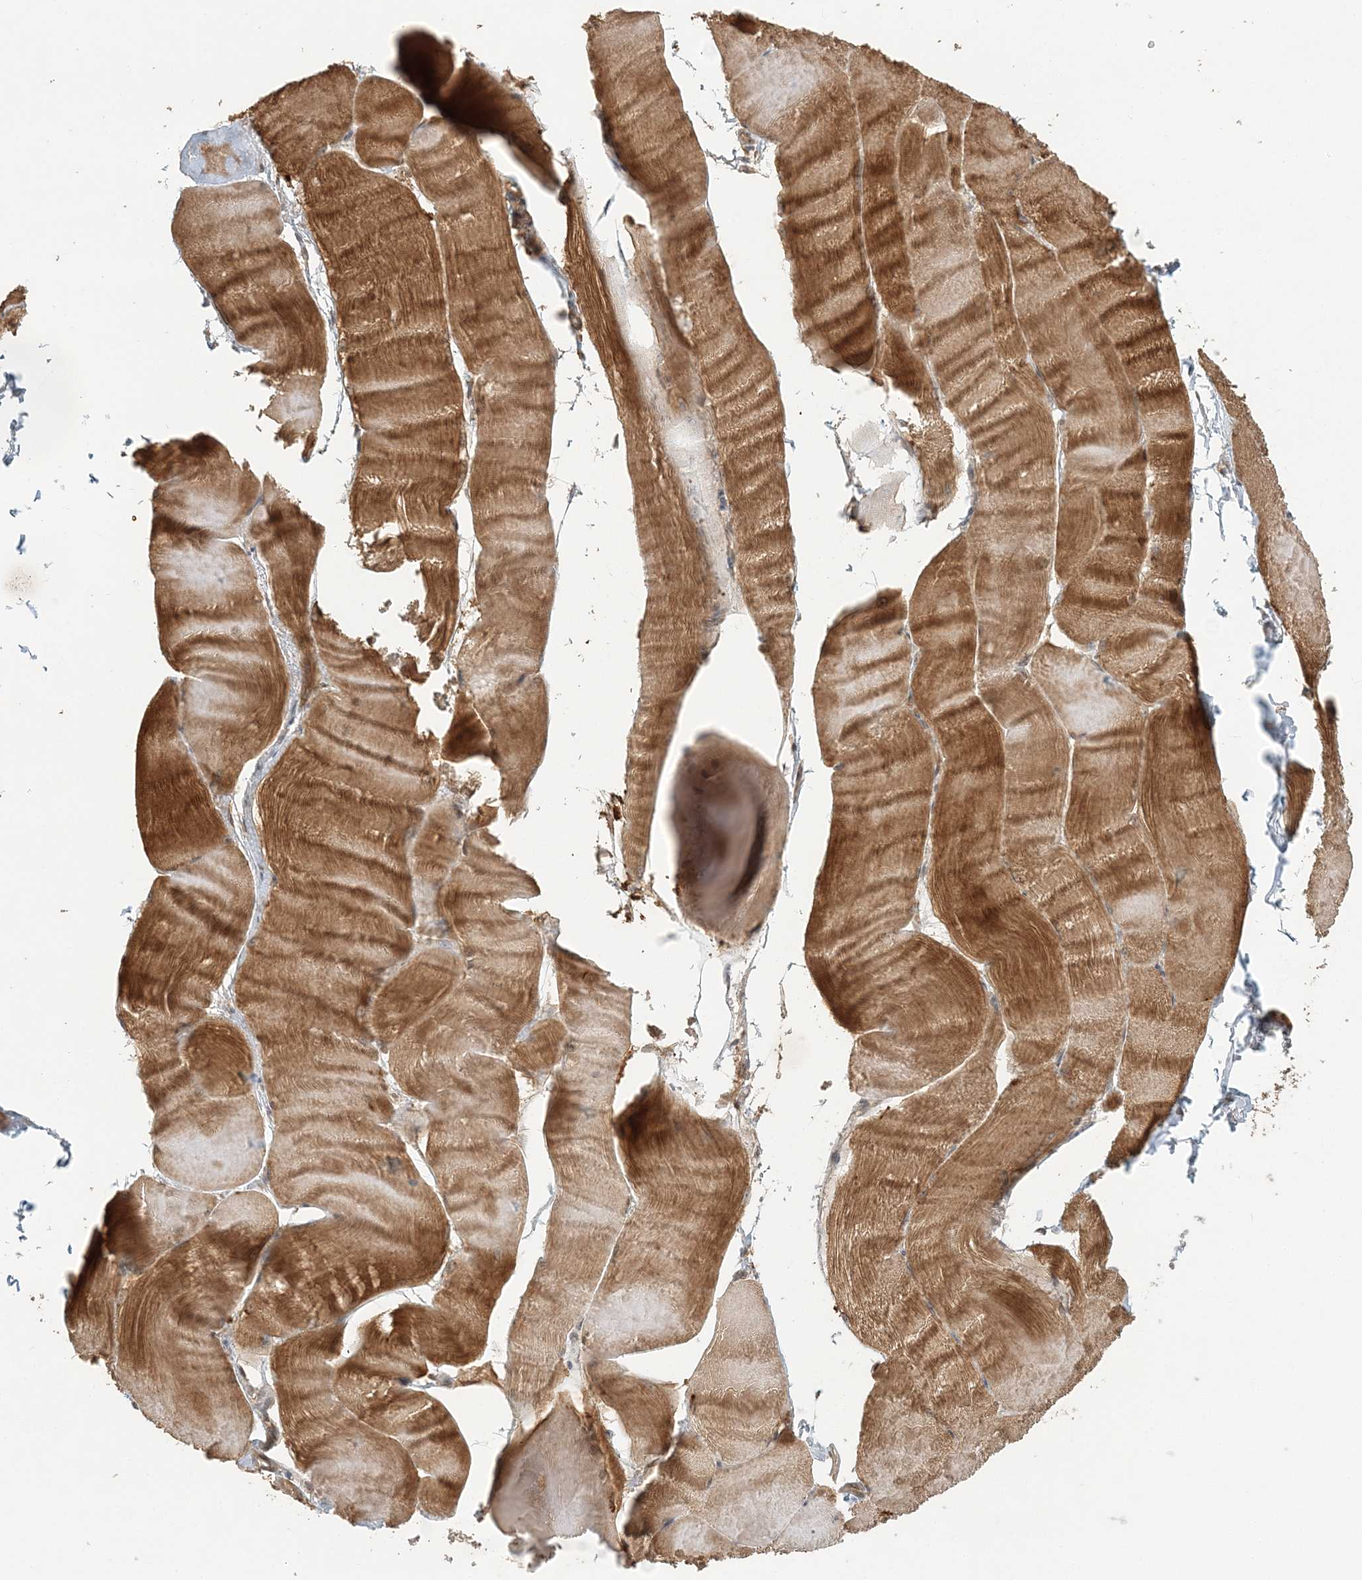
{"staining": {"intensity": "strong", "quantity": ">75%", "location": "cytoplasmic/membranous"}, "tissue": "skeletal muscle", "cell_type": "Myocytes", "image_type": "normal", "snomed": [{"axis": "morphology", "description": "Normal tissue, NOS"}, {"axis": "morphology", "description": "Basal cell carcinoma"}, {"axis": "topography", "description": "Skeletal muscle"}], "caption": "This image reveals unremarkable skeletal muscle stained with IHC to label a protein in brown. The cytoplasmic/membranous of myocytes show strong positivity for the protein. Nuclei are counter-stained blue.", "gene": "KIAA0232", "patient": {"sex": "female", "age": 64}}